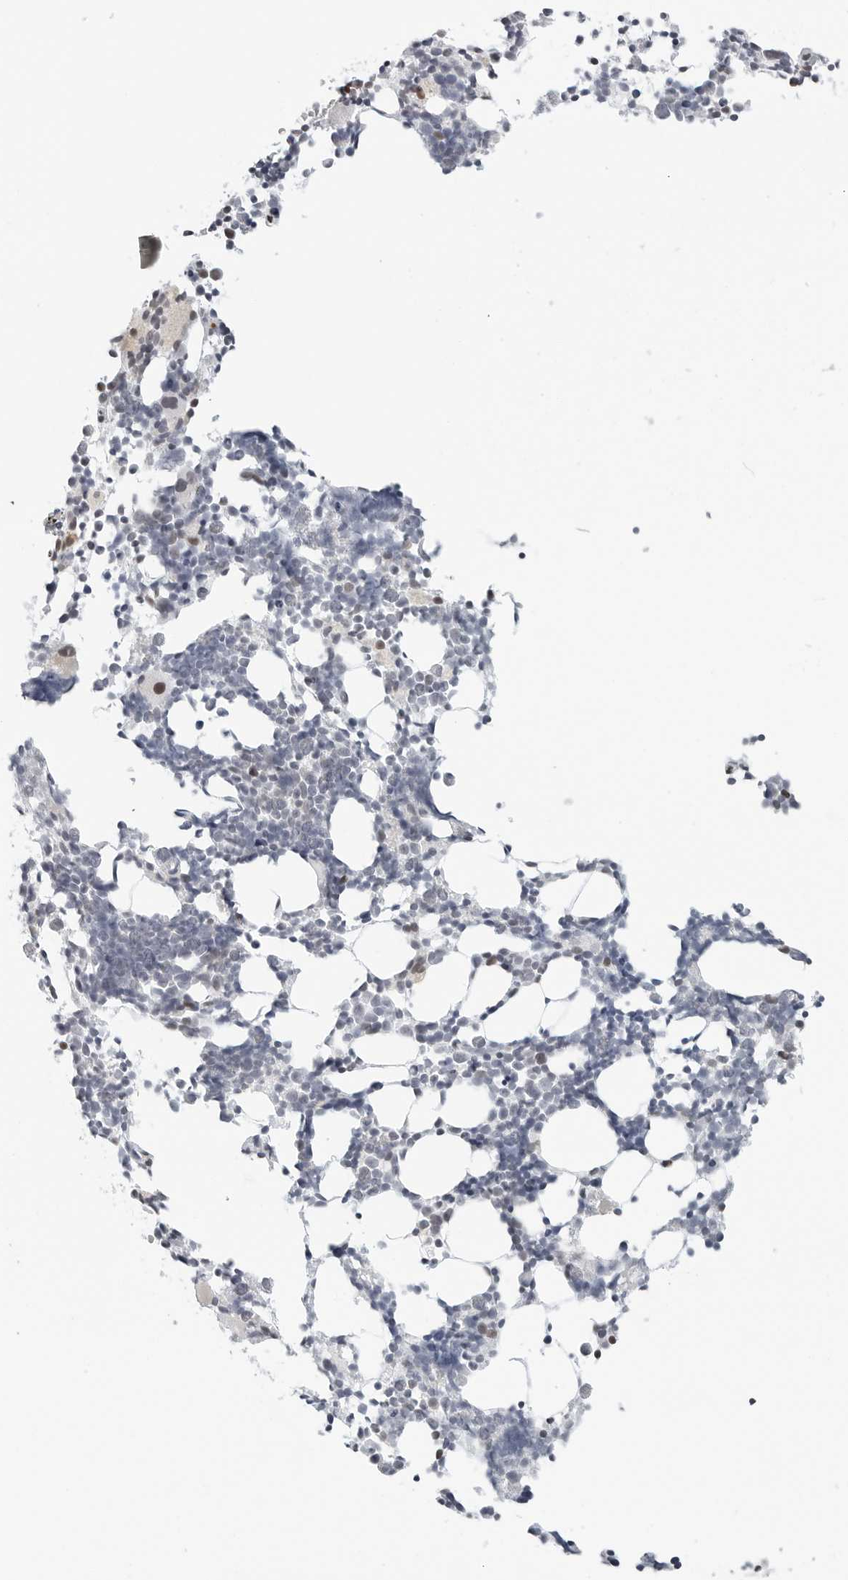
{"staining": {"intensity": "strong", "quantity": "<25%", "location": "cytoplasmic/membranous"}, "tissue": "bone marrow", "cell_type": "Hematopoietic cells", "image_type": "normal", "snomed": [{"axis": "morphology", "description": "Normal tissue, NOS"}, {"axis": "morphology", "description": "Inflammation, NOS"}, {"axis": "topography", "description": "Bone marrow"}], "caption": "Protein expression analysis of unremarkable human bone marrow reveals strong cytoplasmic/membranous expression in about <25% of hematopoietic cells.", "gene": "PARP10", "patient": {"sex": "male", "age": 21}}